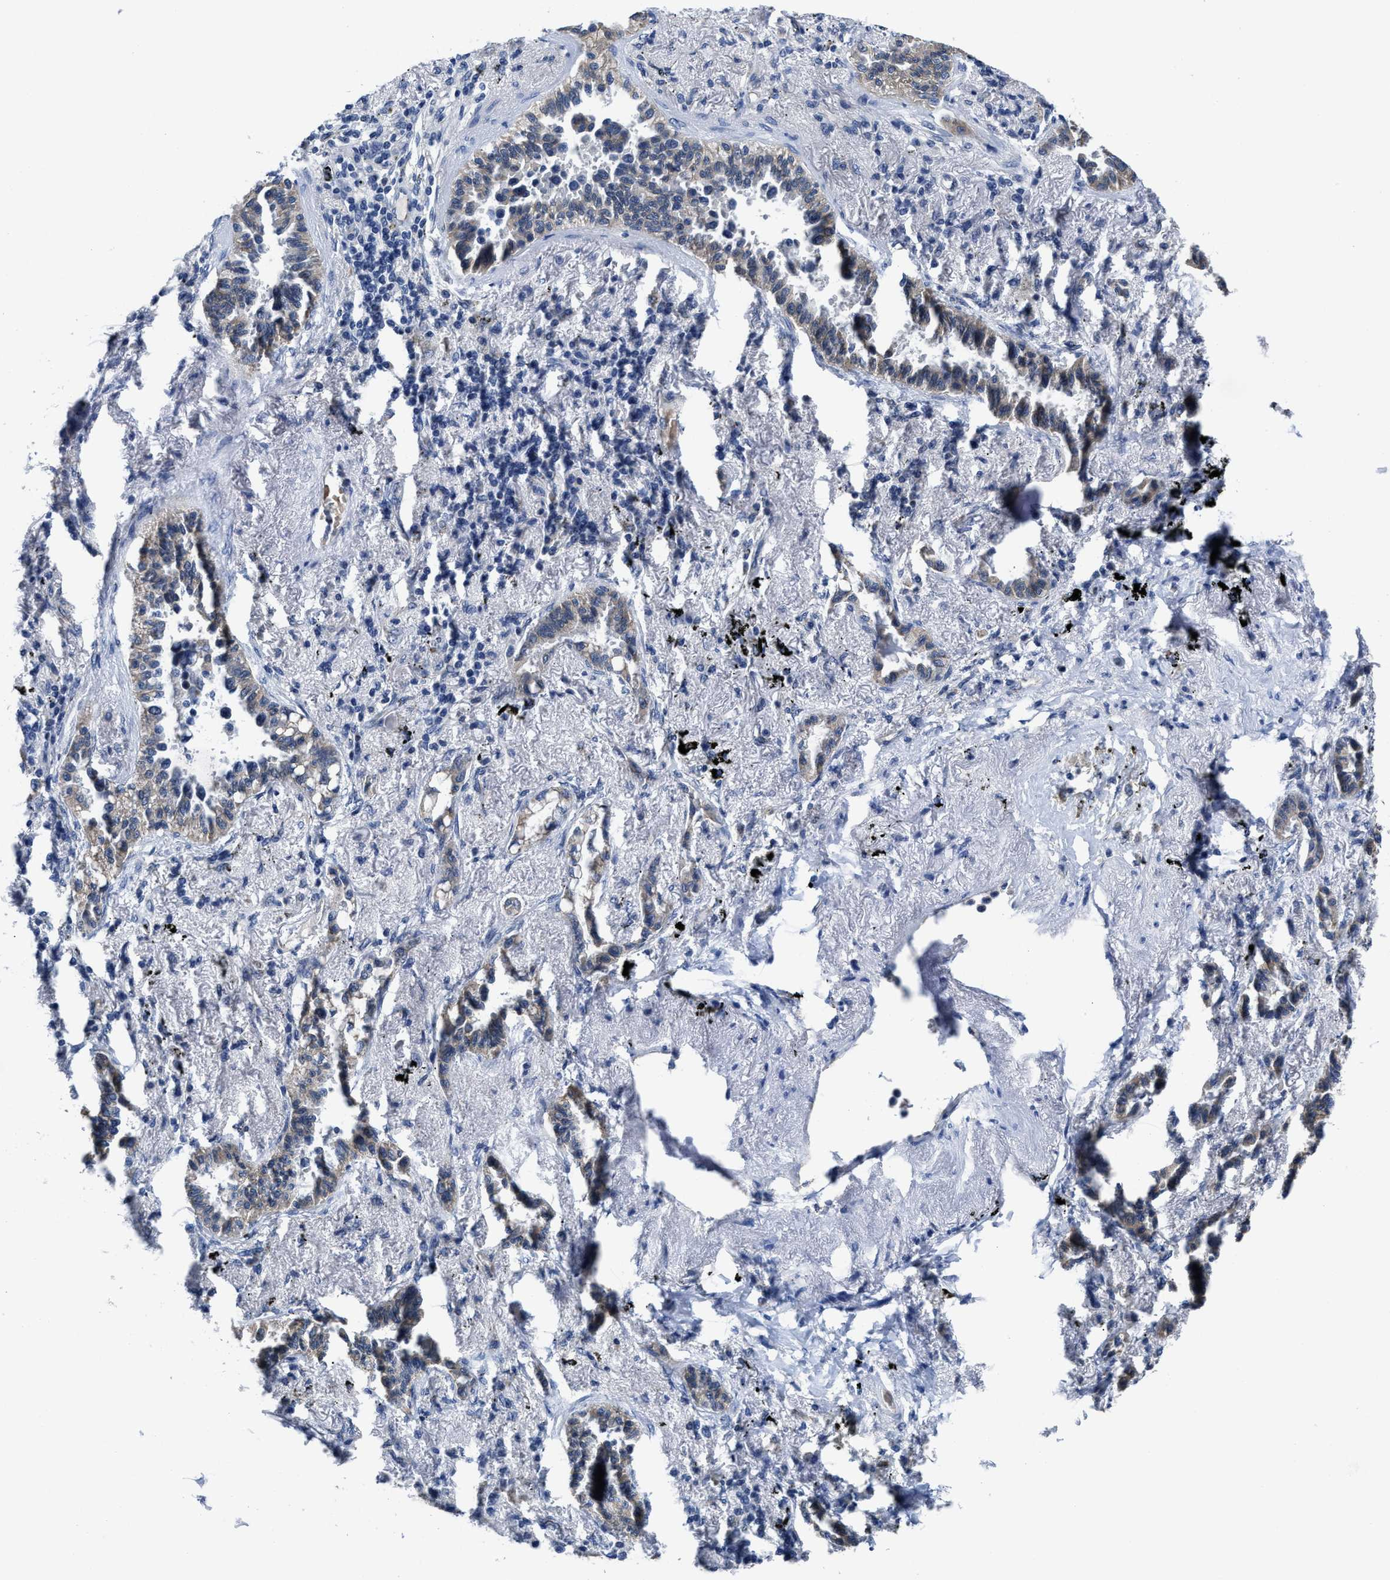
{"staining": {"intensity": "weak", "quantity": "25%-75%", "location": "cytoplasmic/membranous"}, "tissue": "lung cancer", "cell_type": "Tumor cells", "image_type": "cancer", "snomed": [{"axis": "morphology", "description": "Adenocarcinoma, NOS"}, {"axis": "topography", "description": "Lung"}], "caption": "Protein positivity by immunohistochemistry (IHC) displays weak cytoplasmic/membranous expression in approximately 25%-75% of tumor cells in adenocarcinoma (lung). (IHC, brightfield microscopy, high magnification).", "gene": "GHITM", "patient": {"sex": "male", "age": 59}}